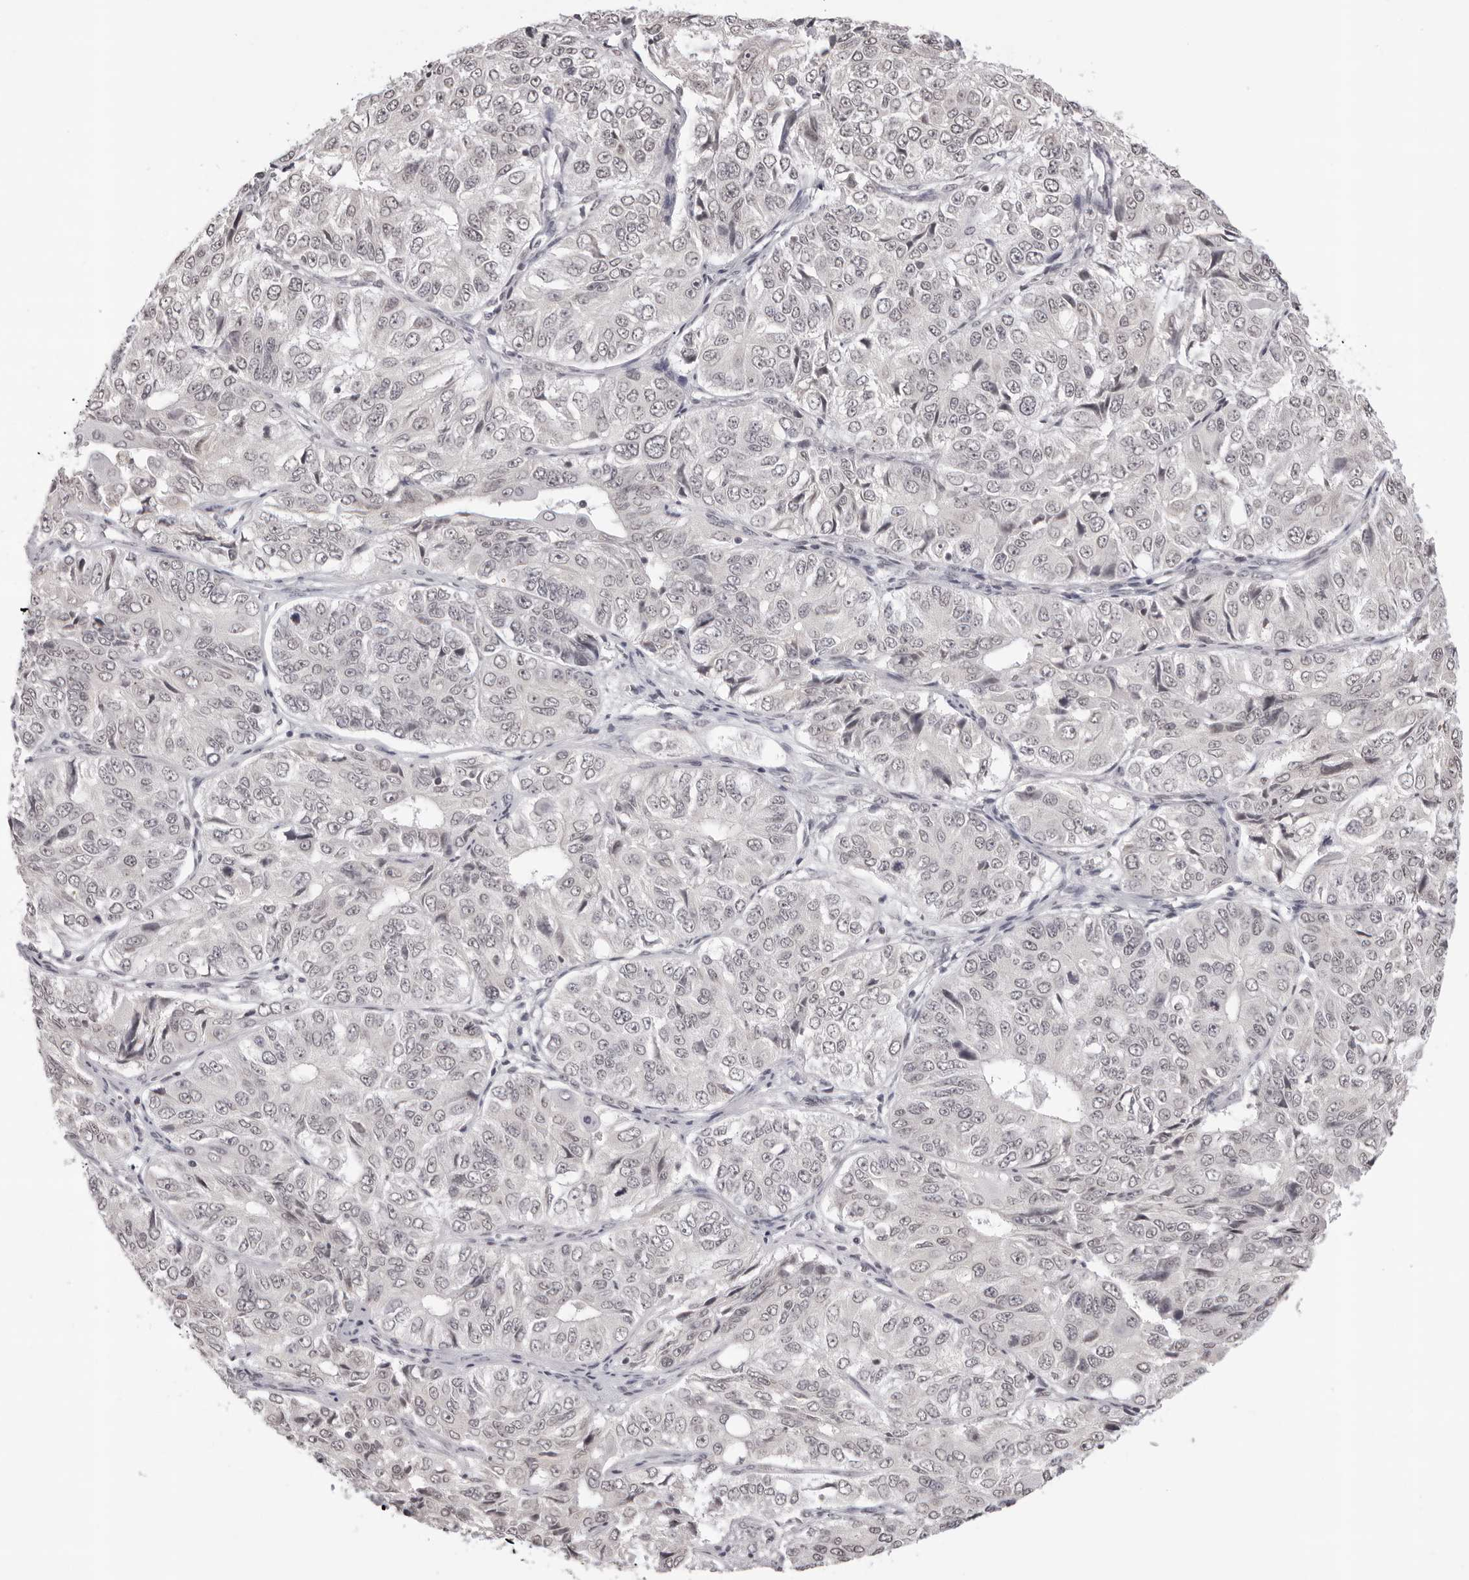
{"staining": {"intensity": "negative", "quantity": "none", "location": "none"}, "tissue": "ovarian cancer", "cell_type": "Tumor cells", "image_type": "cancer", "snomed": [{"axis": "morphology", "description": "Carcinoma, endometroid"}, {"axis": "topography", "description": "Ovary"}], "caption": "Human endometroid carcinoma (ovarian) stained for a protein using immunohistochemistry (IHC) reveals no expression in tumor cells.", "gene": "NTM", "patient": {"sex": "female", "age": 51}}